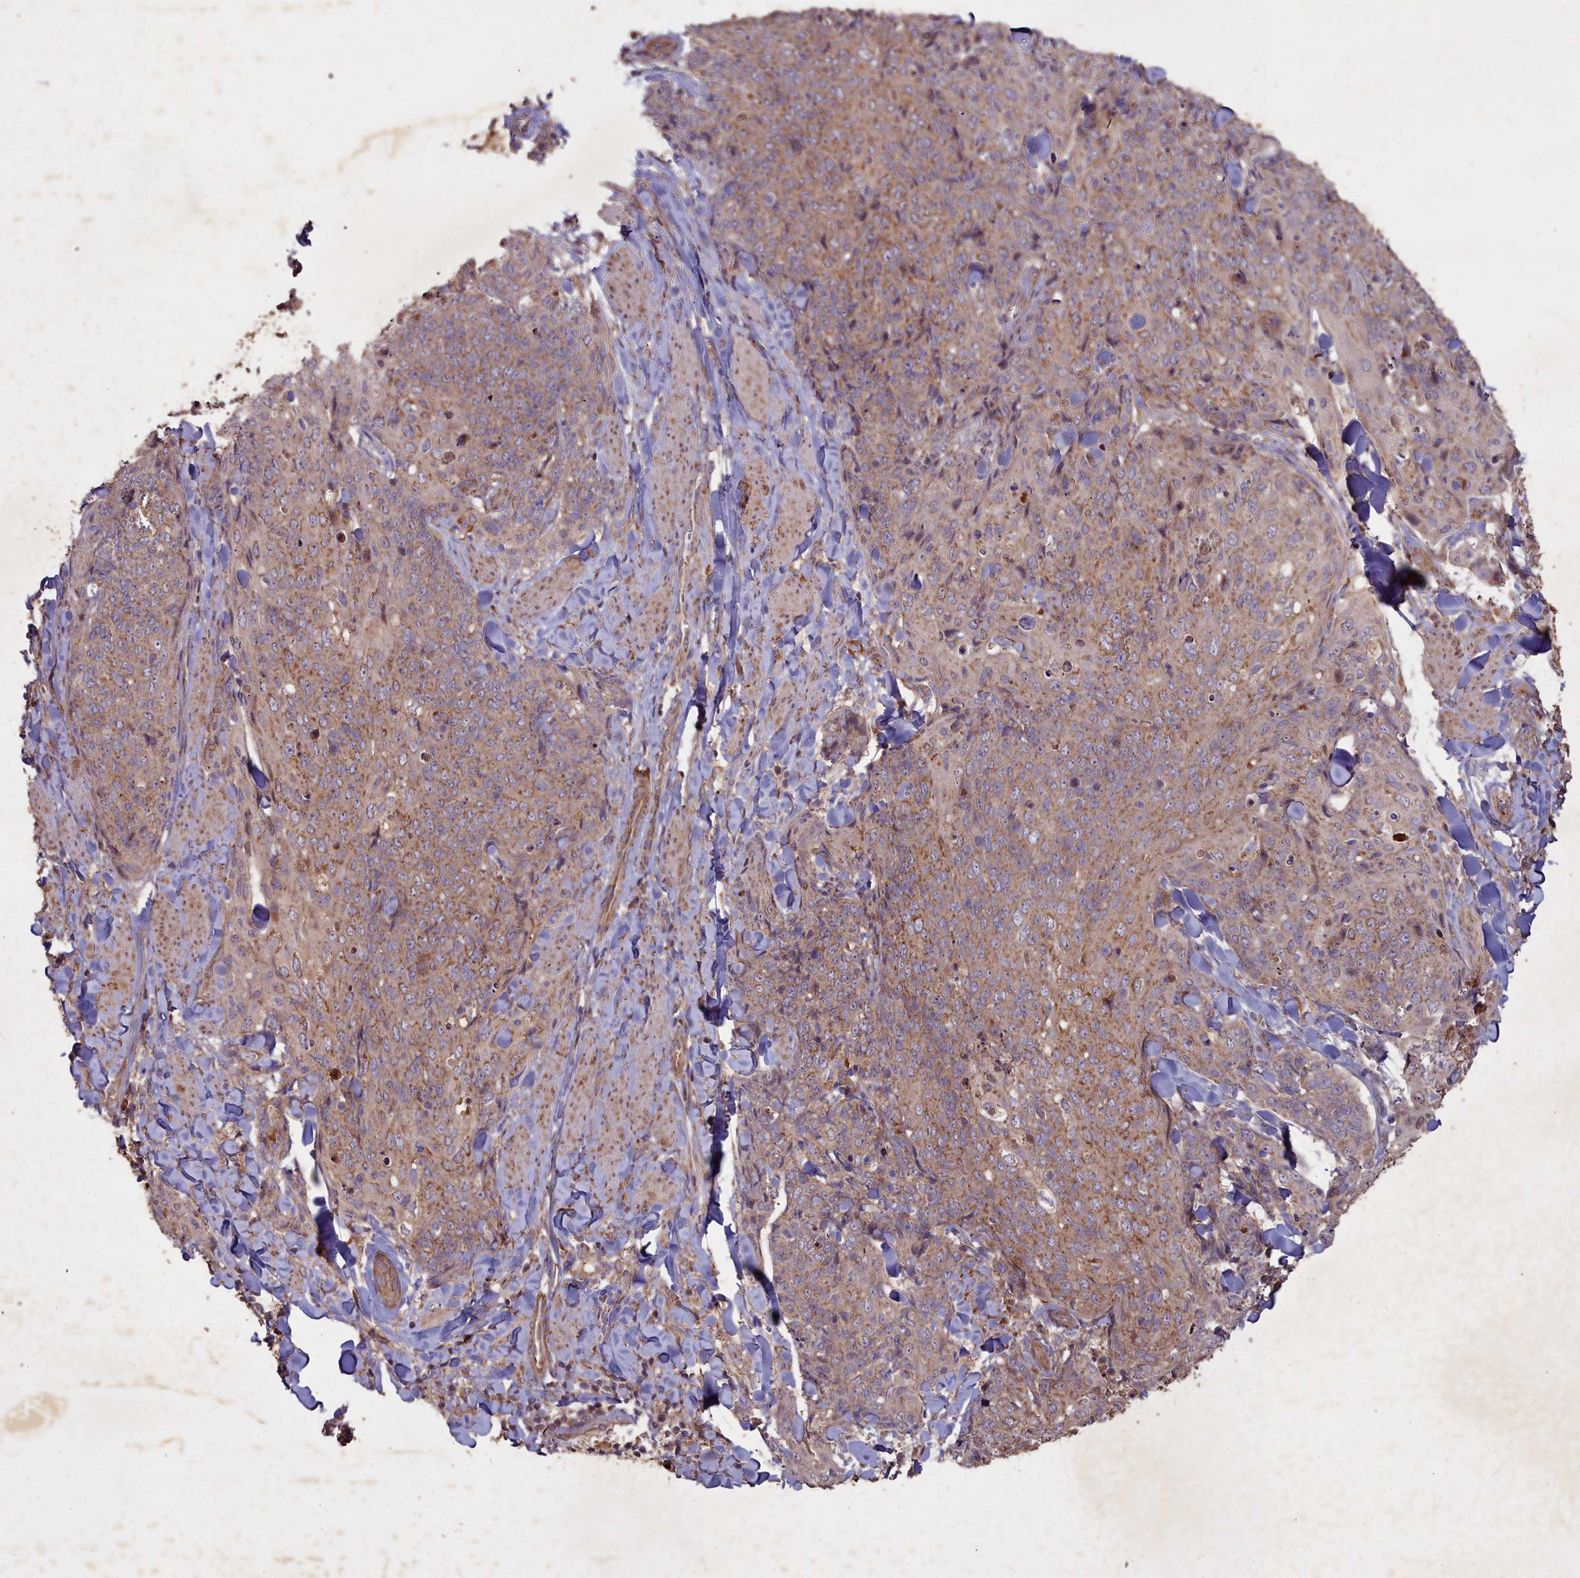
{"staining": {"intensity": "moderate", "quantity": ">75%", "location": "cytoplasmic/membranous"}, "tissue": "skin cancer", "cell_type": "Tumor cells", "image_type": "cancer", "snomed": [{"axis": "morphology", "description": "Squamous cell carcinoma, NOS"}, {"axis": "topography", "description": "Skin"}, {"axis": "topography", "description": "Vulva"}], "caption": "A medium amount of moderate cytoplasmic/membranous positivity is identified in approximately >75% of tumor cells in skin cancer tissue. The staining was performed using DAB (3,3'-diaminobenzidine), with brown indicating positive protein expression. Nuclei are stained blue with hematoxylin.", "gene": "COX11", "patient": {"sex": "female", "age": 85}}